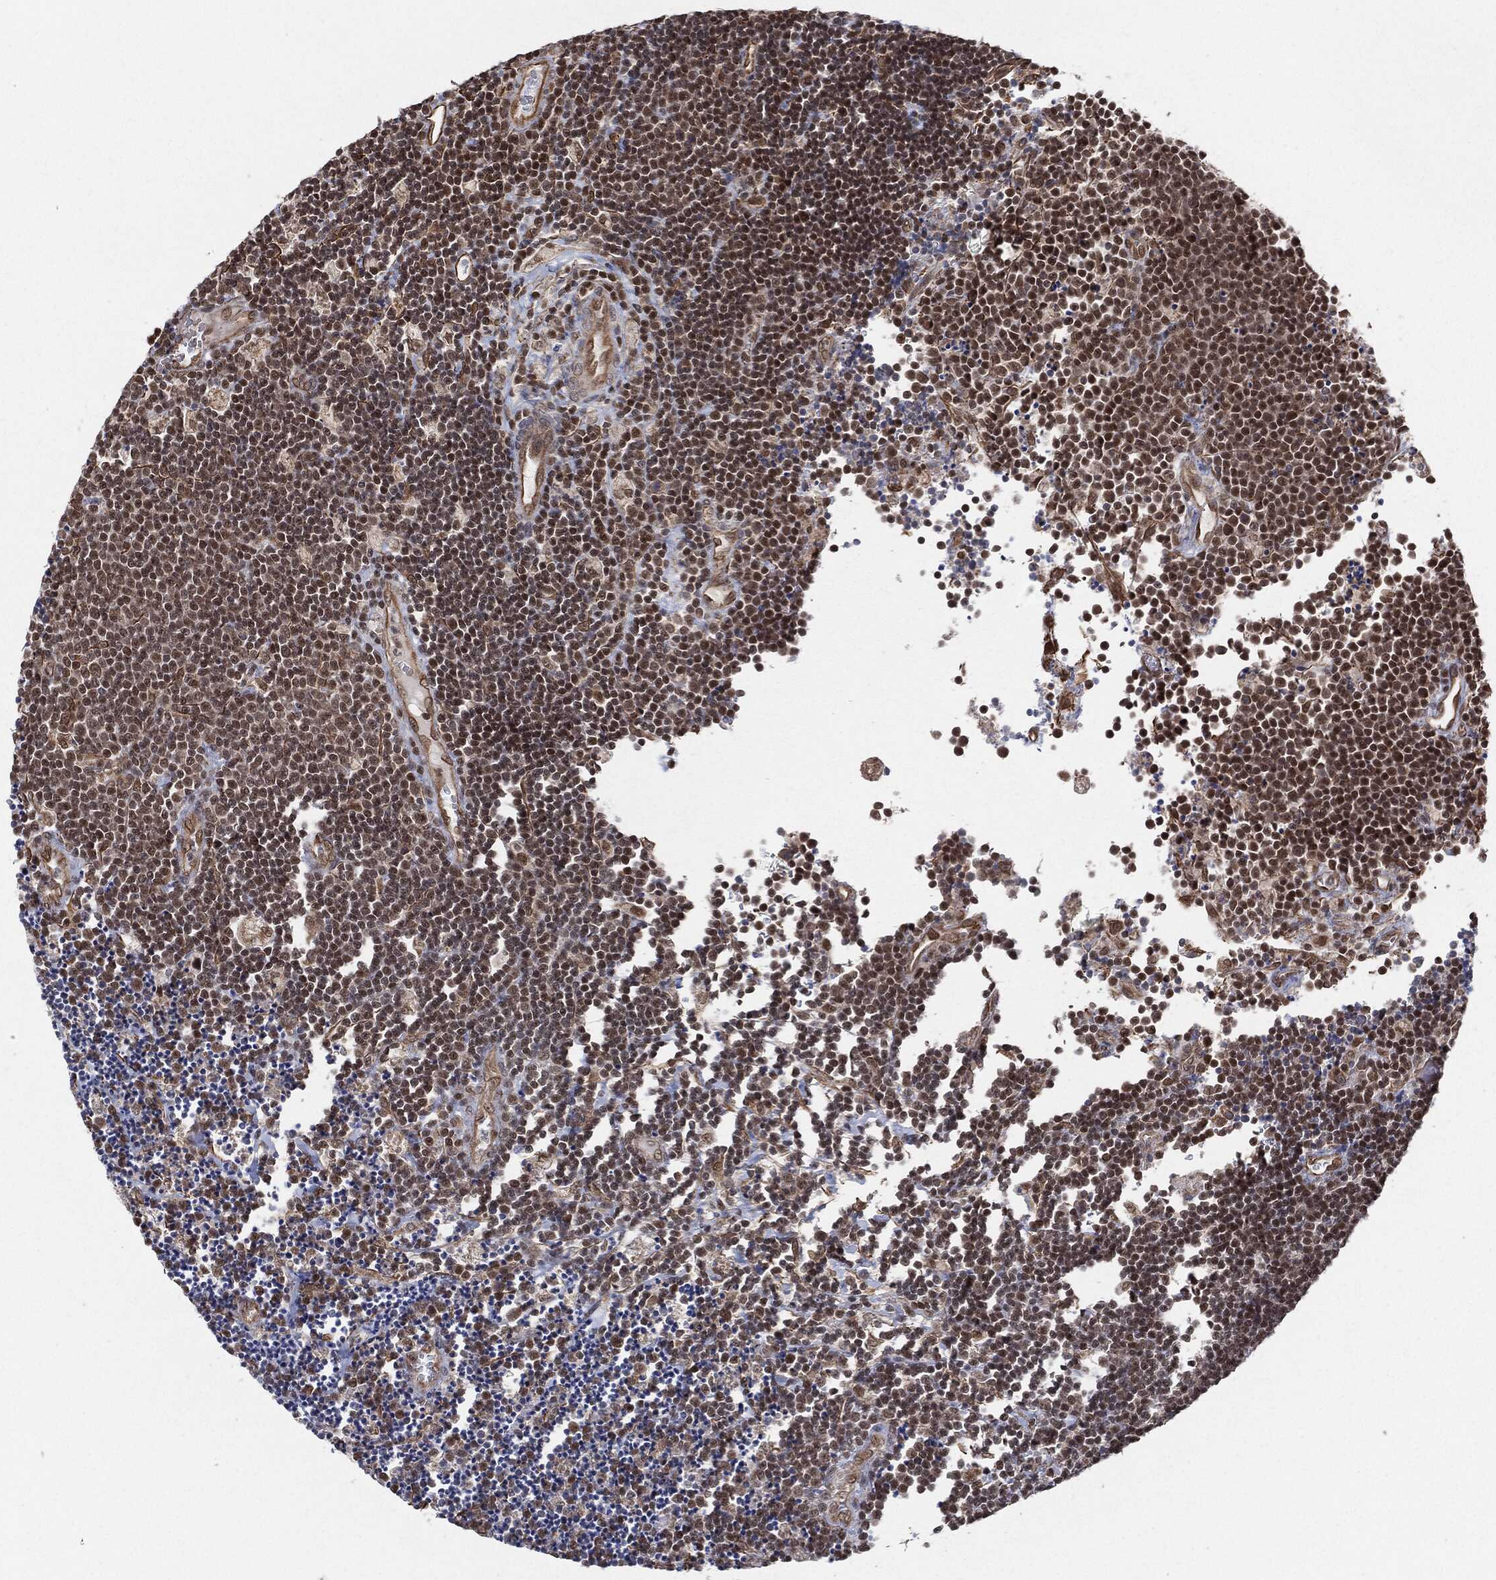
{"staining": {"intensity": "moderate", "quantity": ">75%", "location": "nuclear"}, "tissue": "lymphoma", "cell_type": "Tumor cells", "image_type": "cancer", "snomed": [{"axis": "morphology", "description": "Malignant lymphoma, non-Hodgkin's type, Low grade"}, {"axis": "topography", "description": "Brain"}], "caption": "Tumor cells show moderate nuclear expression in approximately >75% of cells in malignant lymphoma, non-Hodgkin's type (low-grade).", "gene": "TP53RK", "patient": {"sex": "female", "age": 66}}